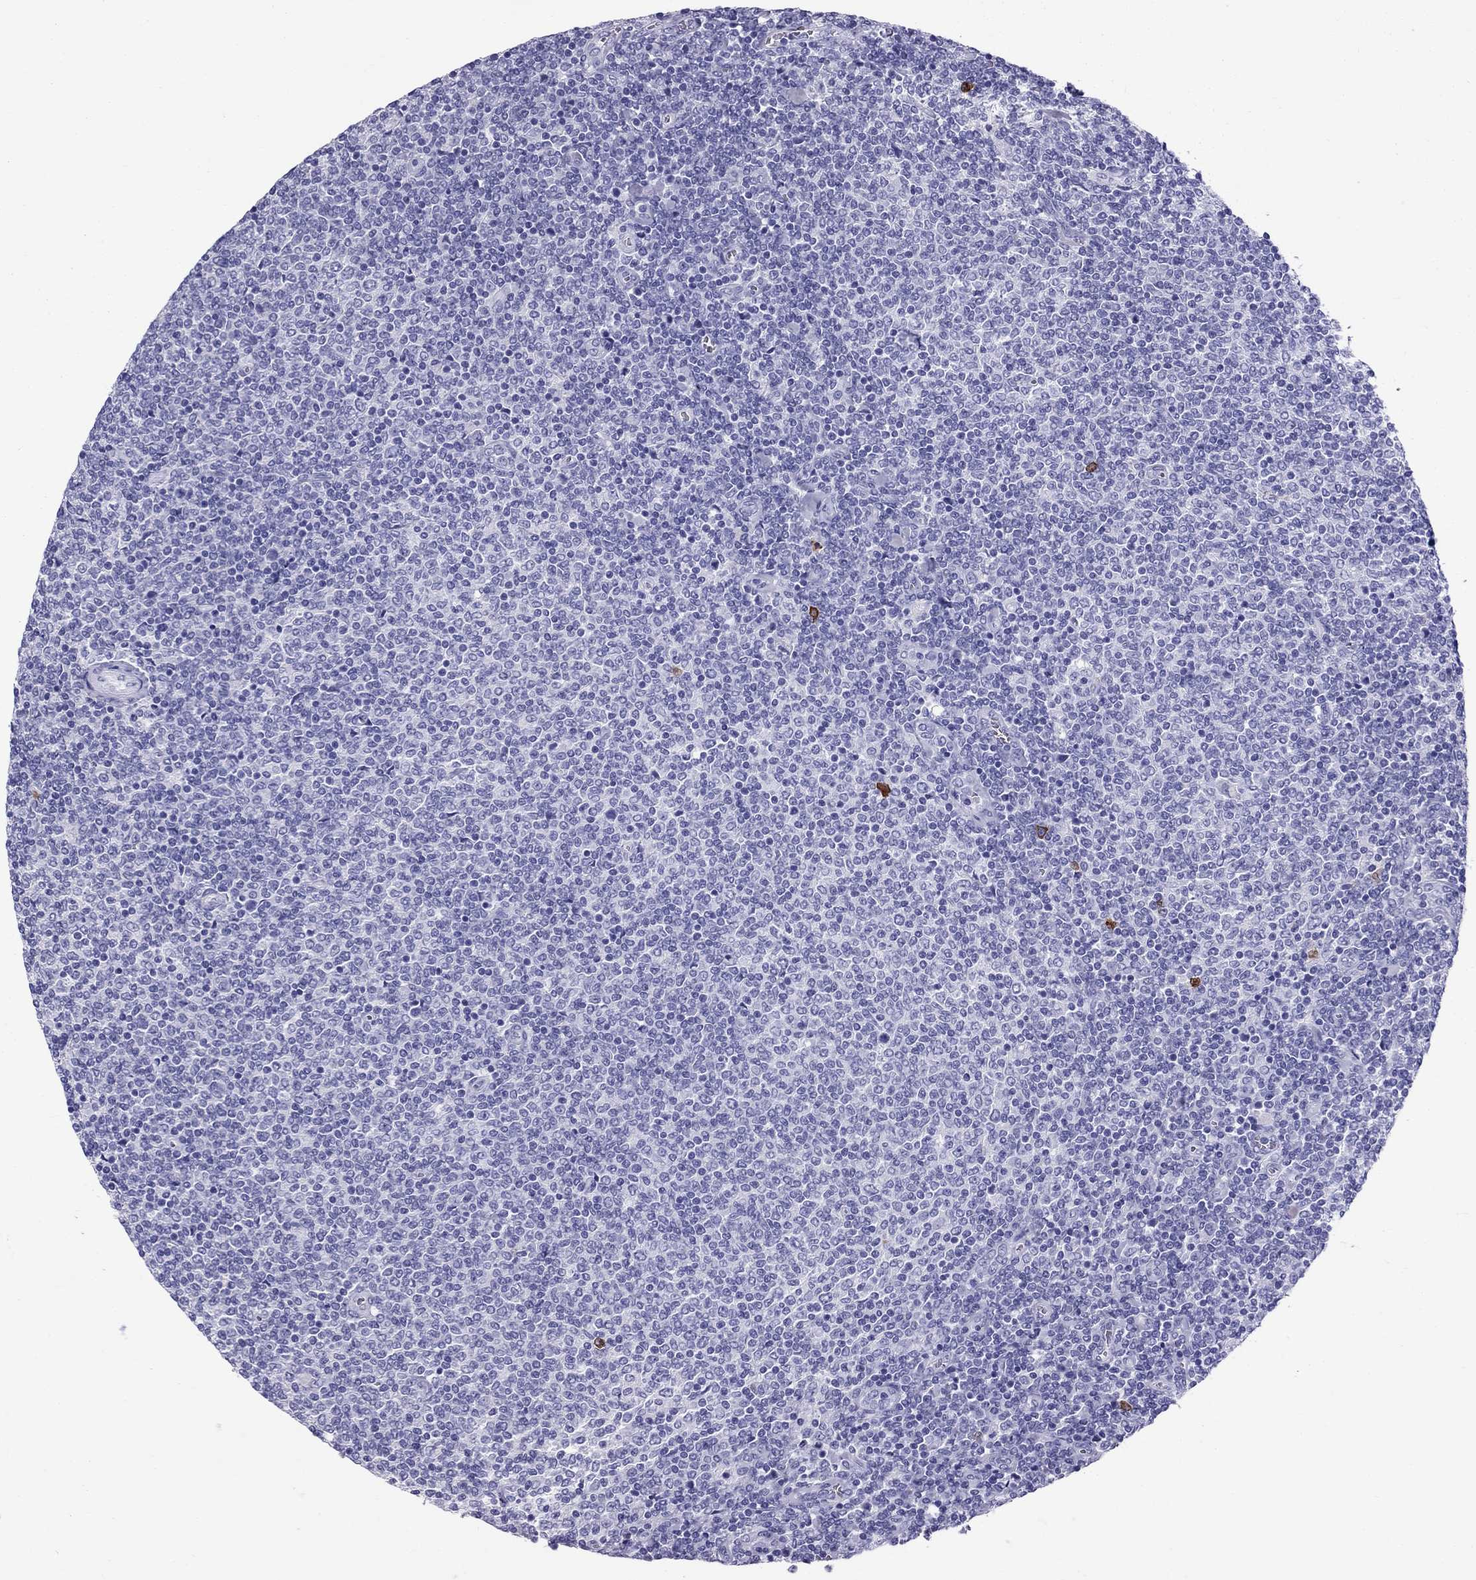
{"staining": {"intensity": "negative", "quantity": "none", "location": "none"}, "tissue": "lymphoma", "cell_type": "Tumor cells", "image_type": "cancer", "snomed": [{"axis": "morphology", "description": "Malignant lymphoma, non-Hodgkin's type, Low grade"}, {"axis": "topography", "description": "Lymph node"}], "caption": "Immunohistochemical staining of lymphoma demonstrates no significant positivity in tumor cells.", "gene": "SCART1", "patient": {"sex": "male", "age": 52}}